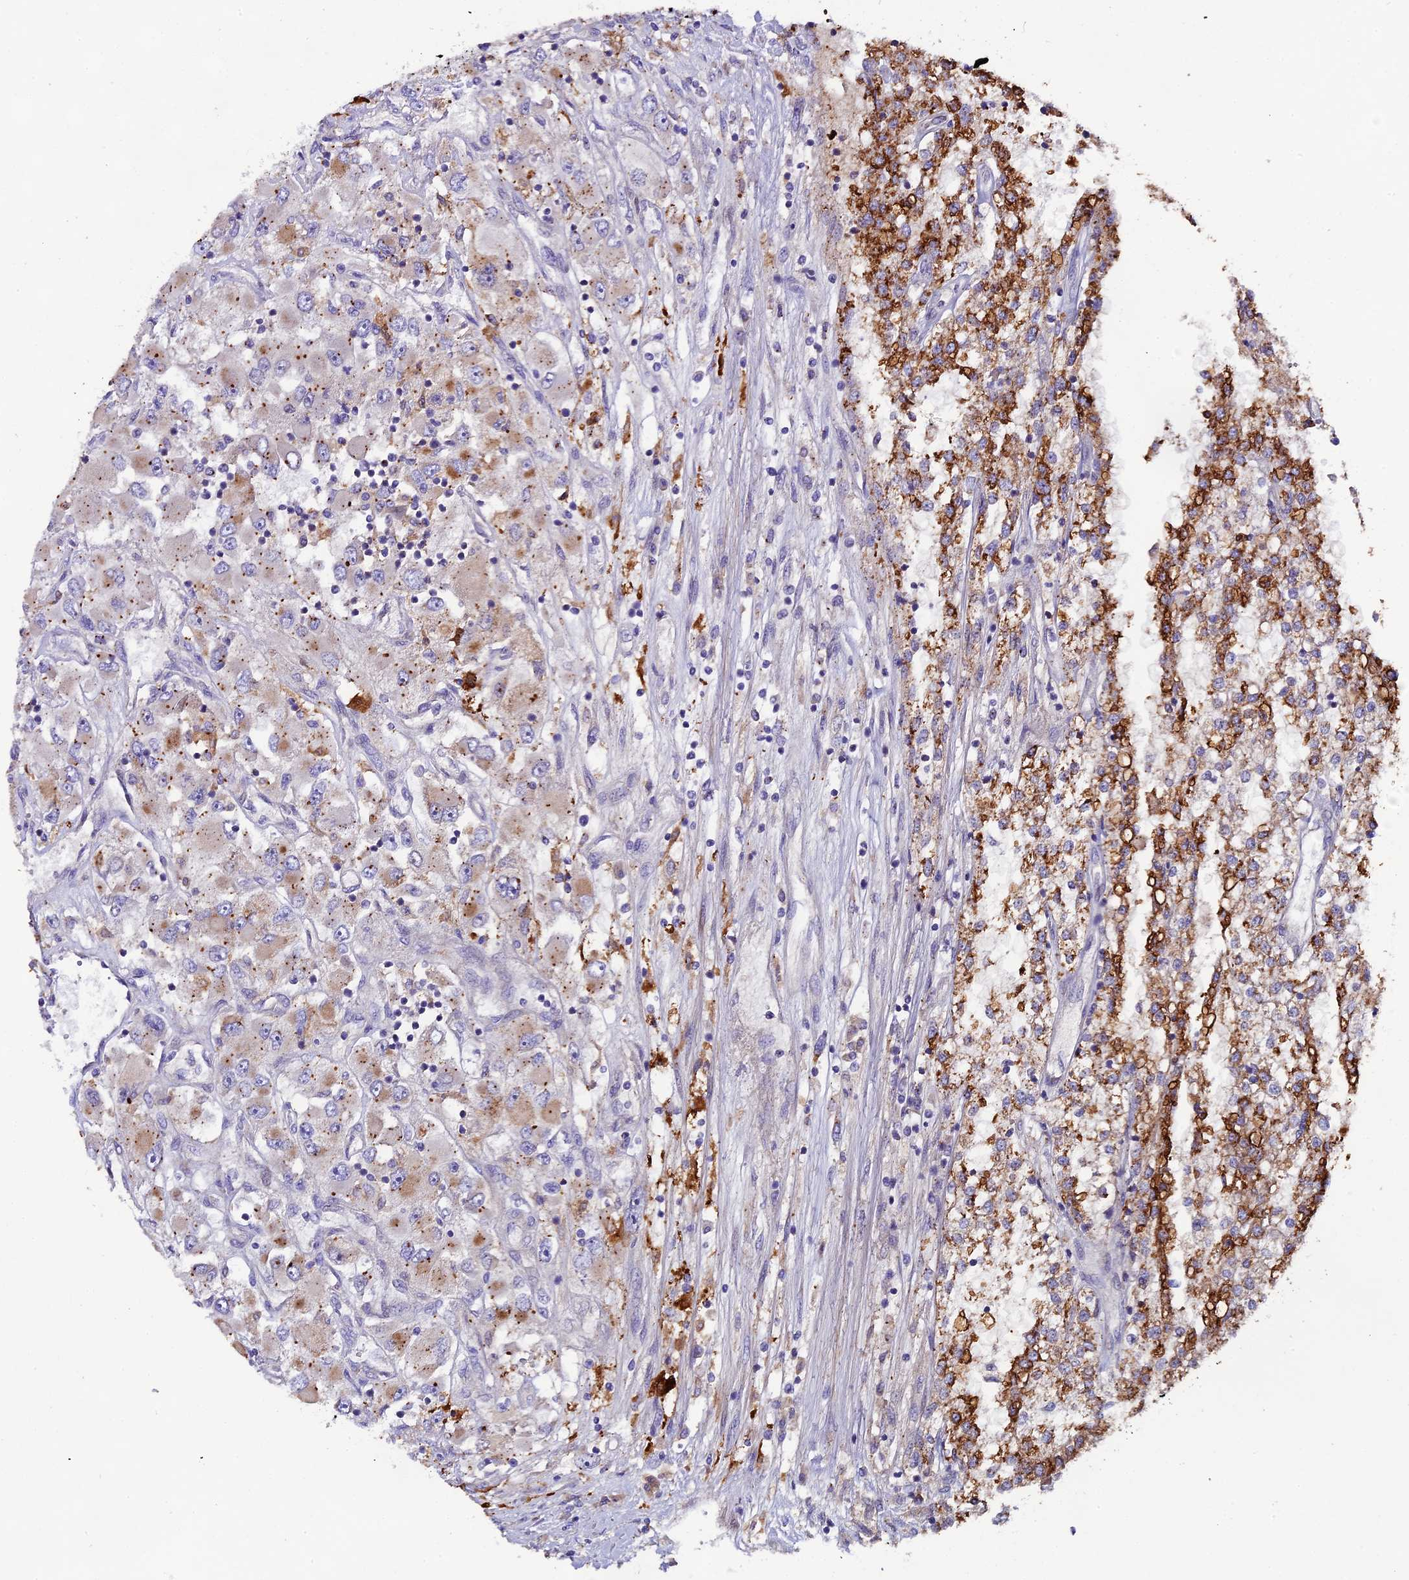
{"staining": {"intensity": "strong", "quantity": "<25%", "location": "cytoplasmic/membranous"}, "tissue": "renal cancer", "cell_type": "Tumor cells", "image_type": "cancer", "snomed": [{"axis": "morphology", "description": "Adenocarcinoma, NOS"}, {"axis": "topography", "description": "Kidney"}], "caption": "A medium amount of strong cytoplasmic/membranous expression is present in about <25% of tumor cells in renal cancer (adenocarcinoma) tissue.", "gene": "PIGU", "patient": {"sex": "female", "age": 52}}